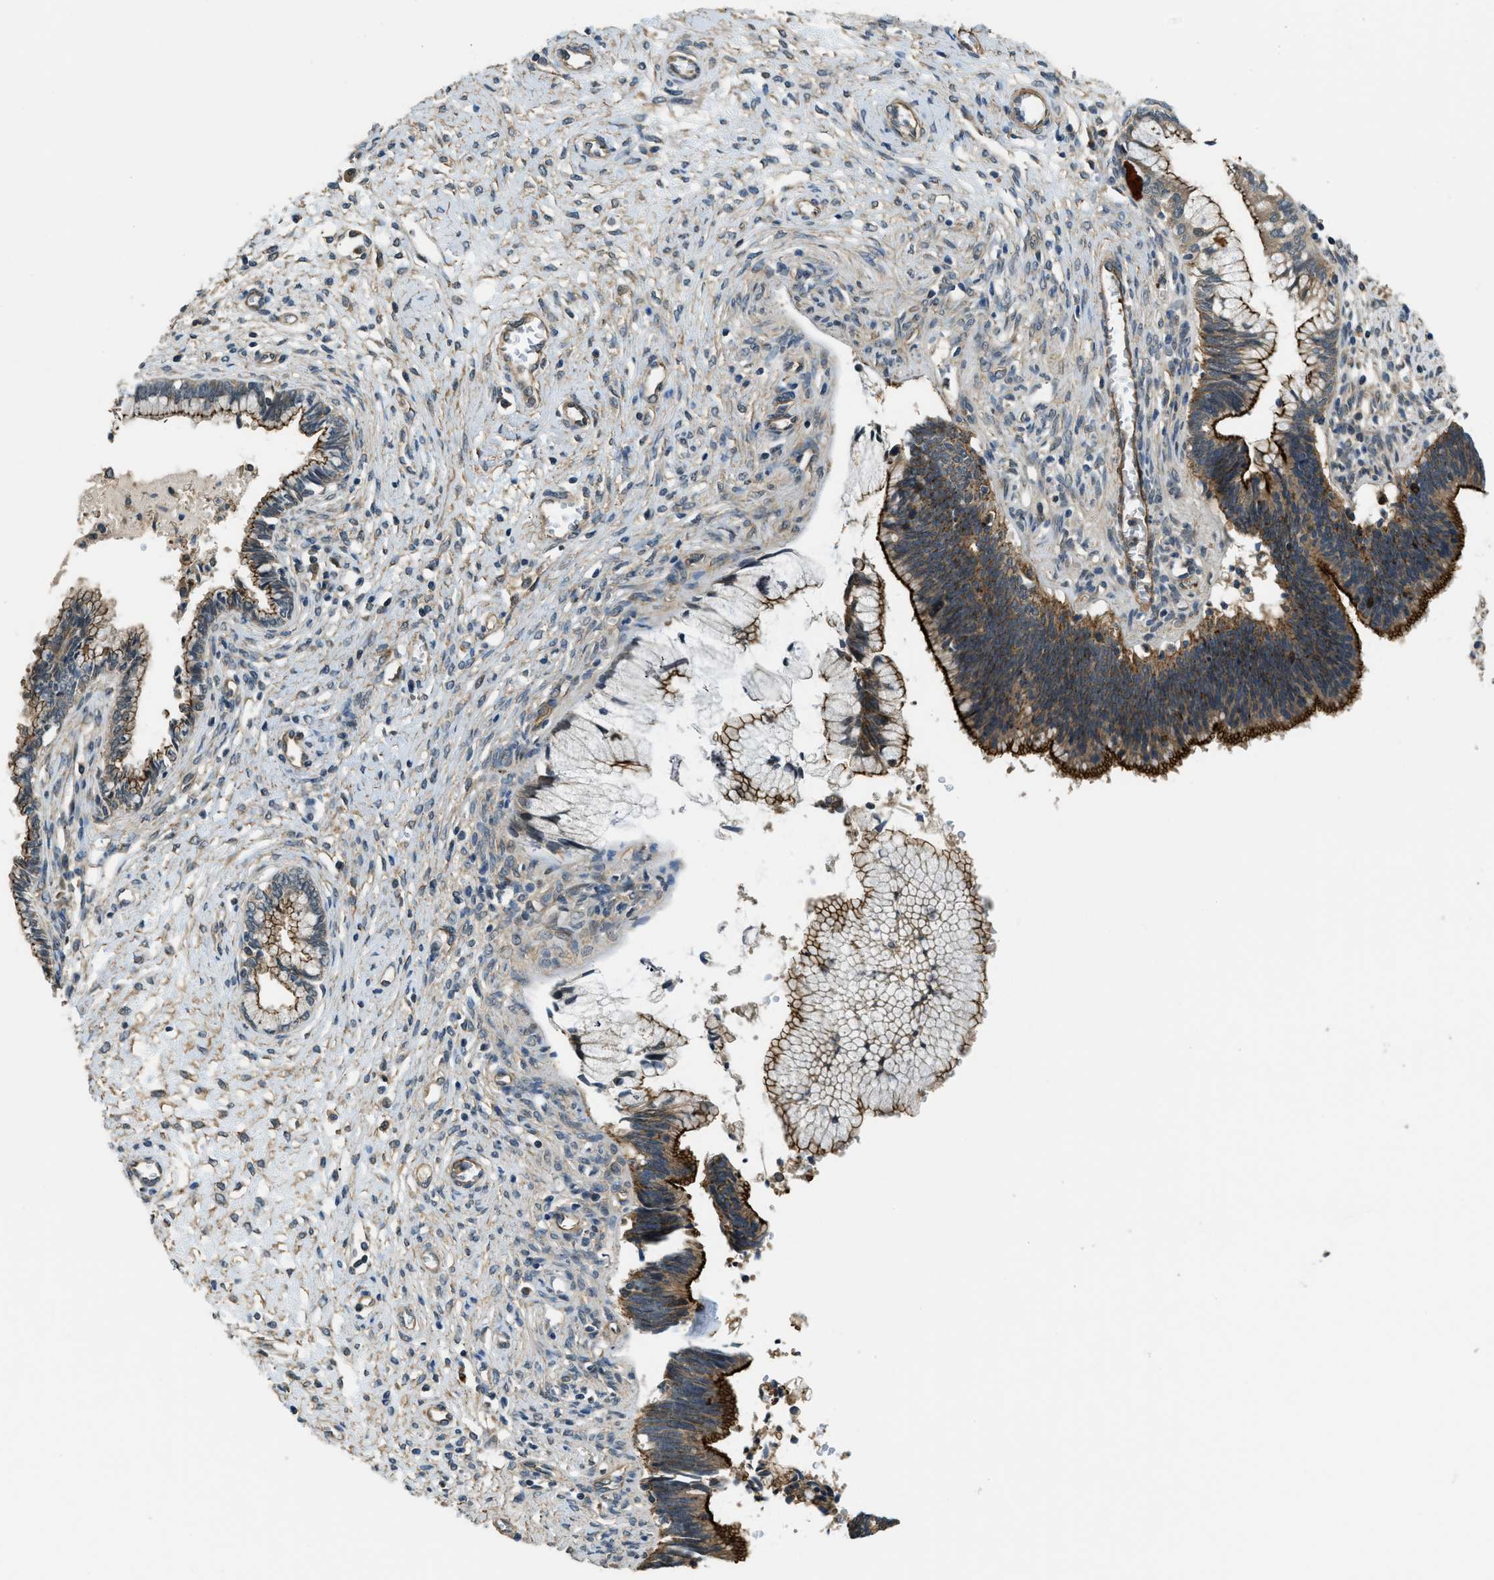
{"staining": {"intensity": "strong", "quantity": "25%-75%", "location": "cytoplasmic/membranous"}, "tissue": "cervical cancer", "cell_type": "Tumor cells", "image_type": "cancer", "snomed": [{"axis": "morphology", "description": "Adenocarcinoma, NOS"}, {"axis": "topography", "description": "Cervix"}], "caption": "This micrograph shows IHC staining of human cervical adenocarcinoma, with high strong cytoplasmic/membranous positivity in about 25%-75% of tumor cells.", "gene": "CGN", "patient": {"sex": "female", "age": 44}}